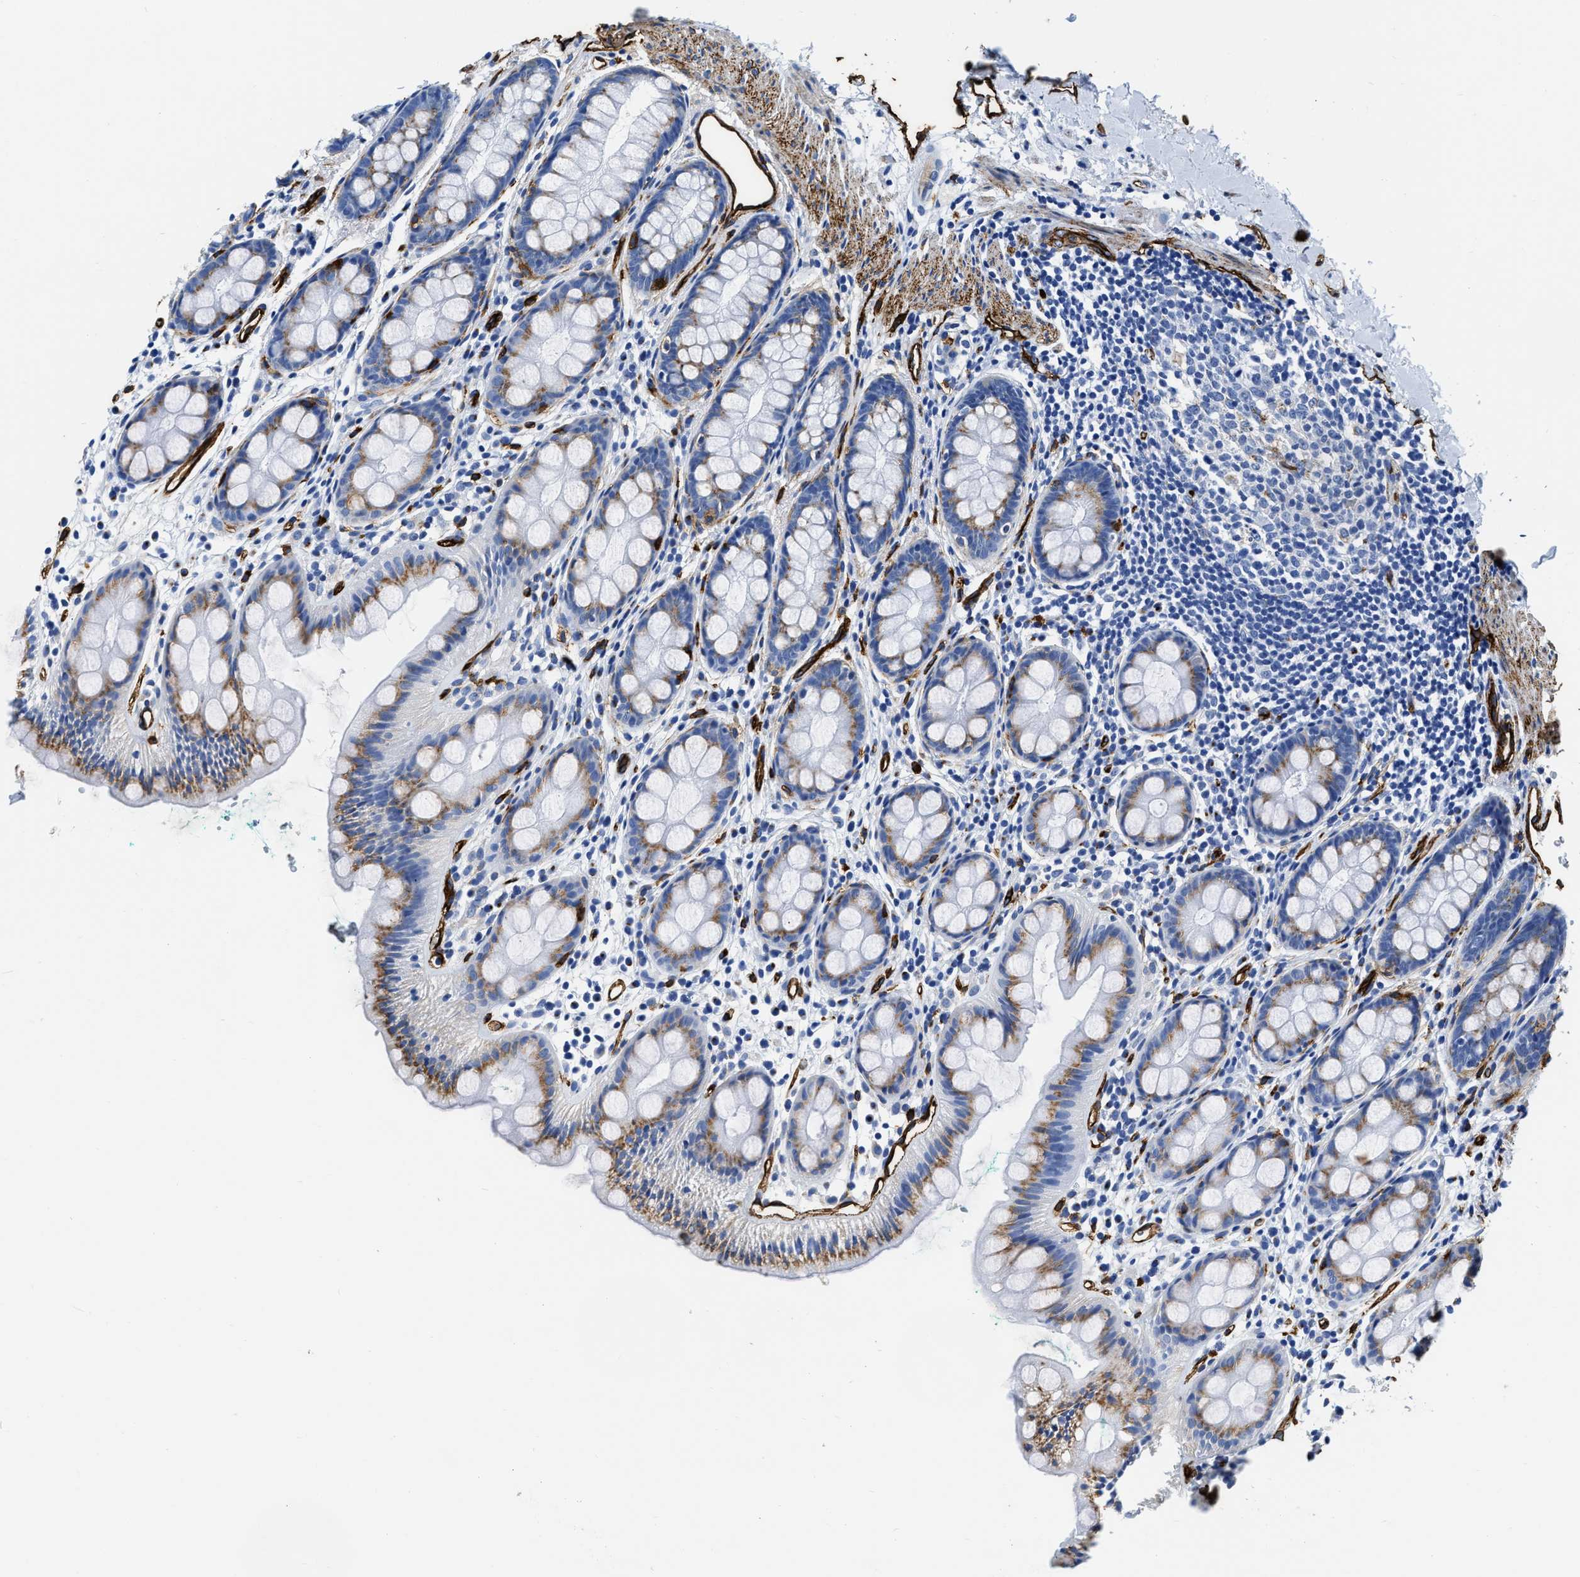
{"staining": {"intensity": "moderate", "quantity": "25%-75%", "location": "cytoplasmic/membranous"}, "tissue": "rectum", "cell_type": "Glandular cells", "image_type": "normal", "snomed": [{"axis": "morphology", "description": "Normal tissue, NOS"}, {"axis": "topography", "description": "Rectum"}], "caption": "IHC (DAB (3,3'-diaminobenzidine)) staining of unremarkable human rectum reveals moderate cytoplasmic/membranous protein positivity in approximately 25%-75% of glandular cells.", "gene": "TVP23B", "patient": {"sex": "female", "age": 65}}